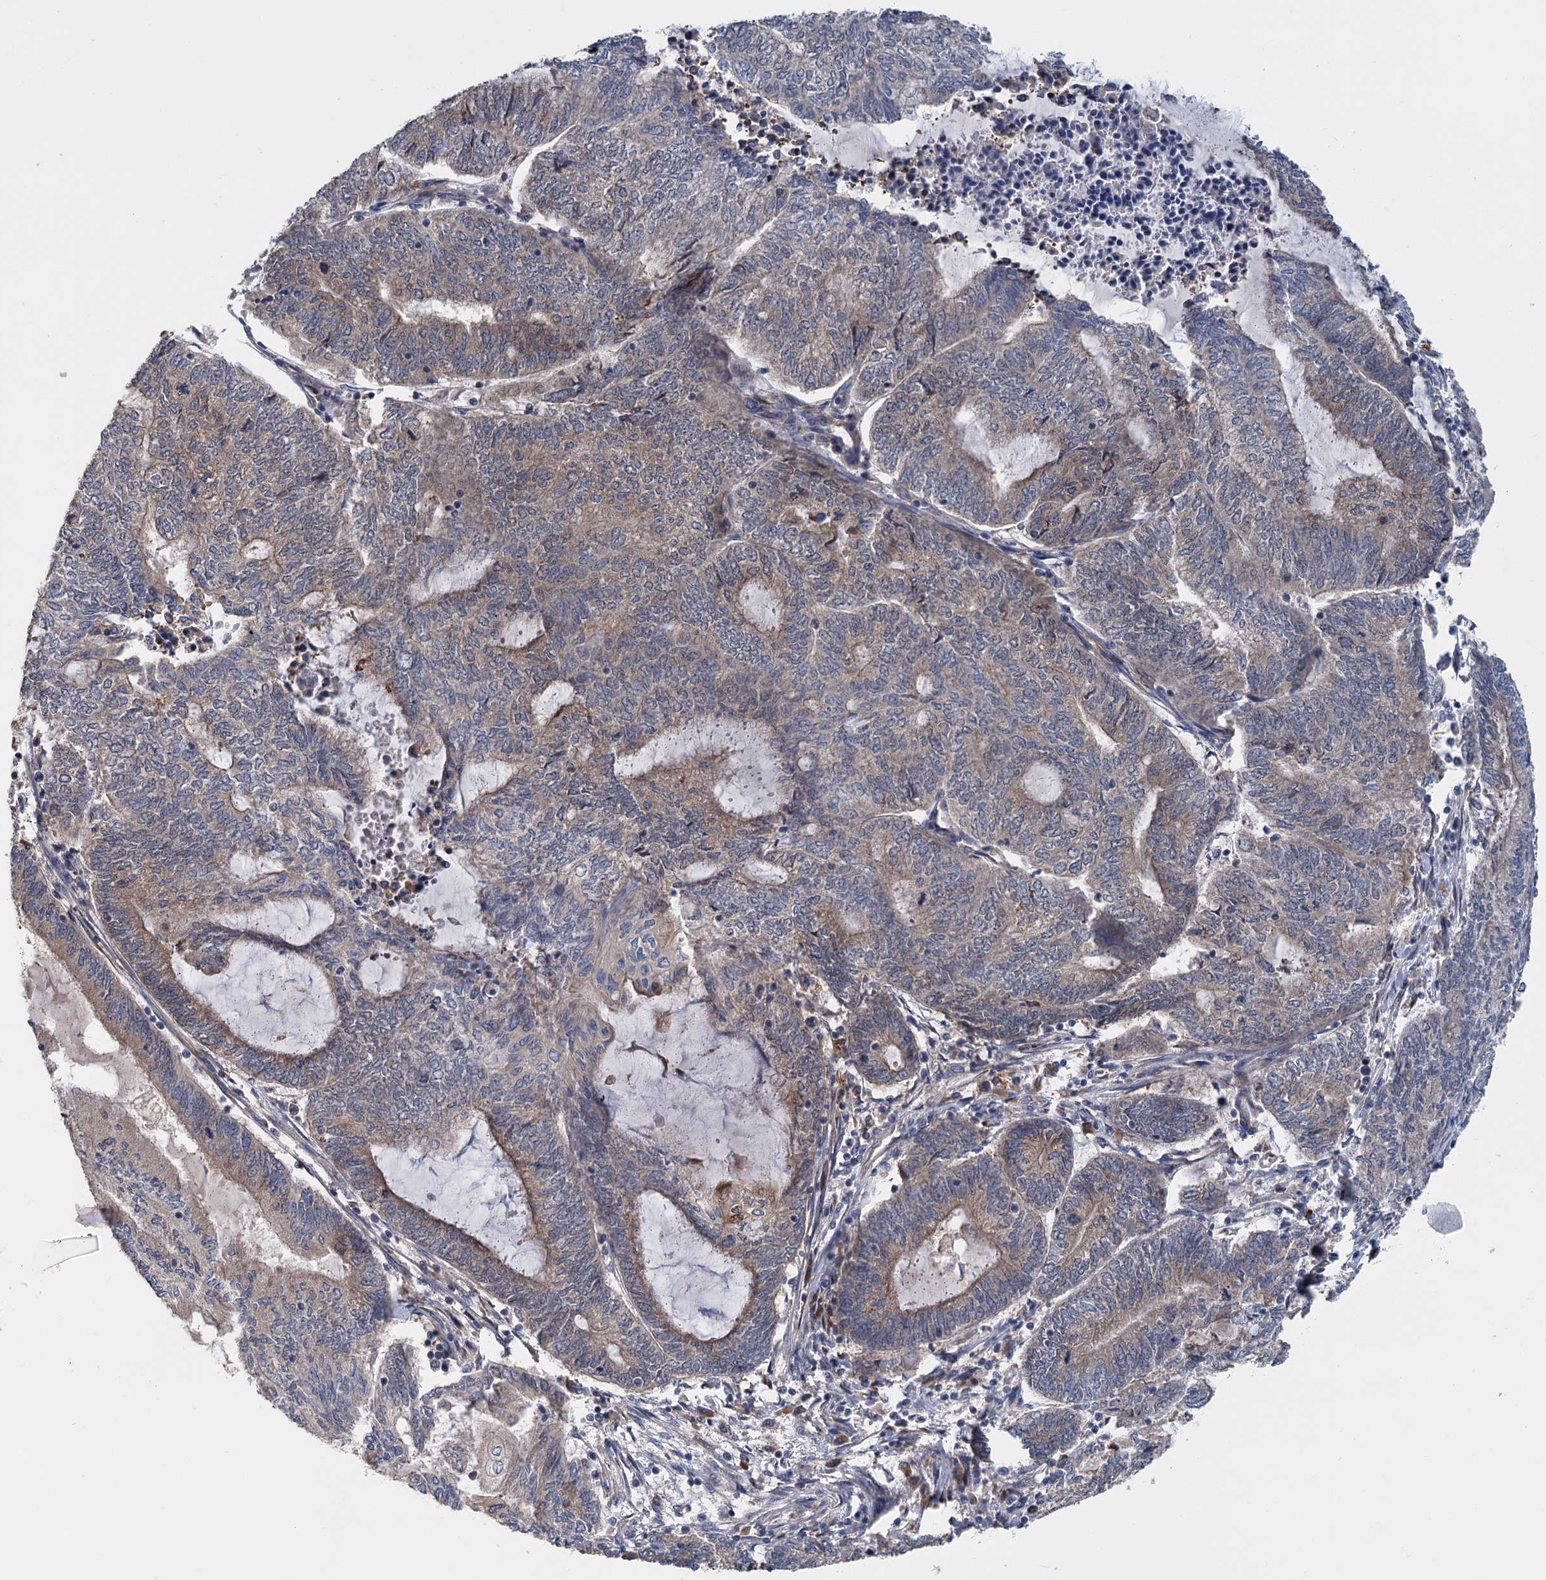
{"staining": {"intensity": "weak", "quantity": "25%-75%", "location": "cytoplasmic/membranous"}, "tissue": "endometrial cancer", "cell_type": "Tumor cells", "image_type": "cancer", "snomed": [{"axis": "morphology", "description": "Adenocarcinoma, NOS"}, {"axis": "topography", "description": "Uterus"}, {"axis": "topography", "description": "Endometrium"}], "caption": "Immunohistochemical staining of endometrial adenocarcinoma shows weak cytoplasmic/membranous protein staining in about 25%-75% of tumor cells. Using DAB (3,3'-diaminobenzidine) (brown) and hematoxylin (blue) stains, captured at high magnification using brightfield microscopy.", "gene": "KANSL2", "patient": {"sex": "female", "age": 70}}